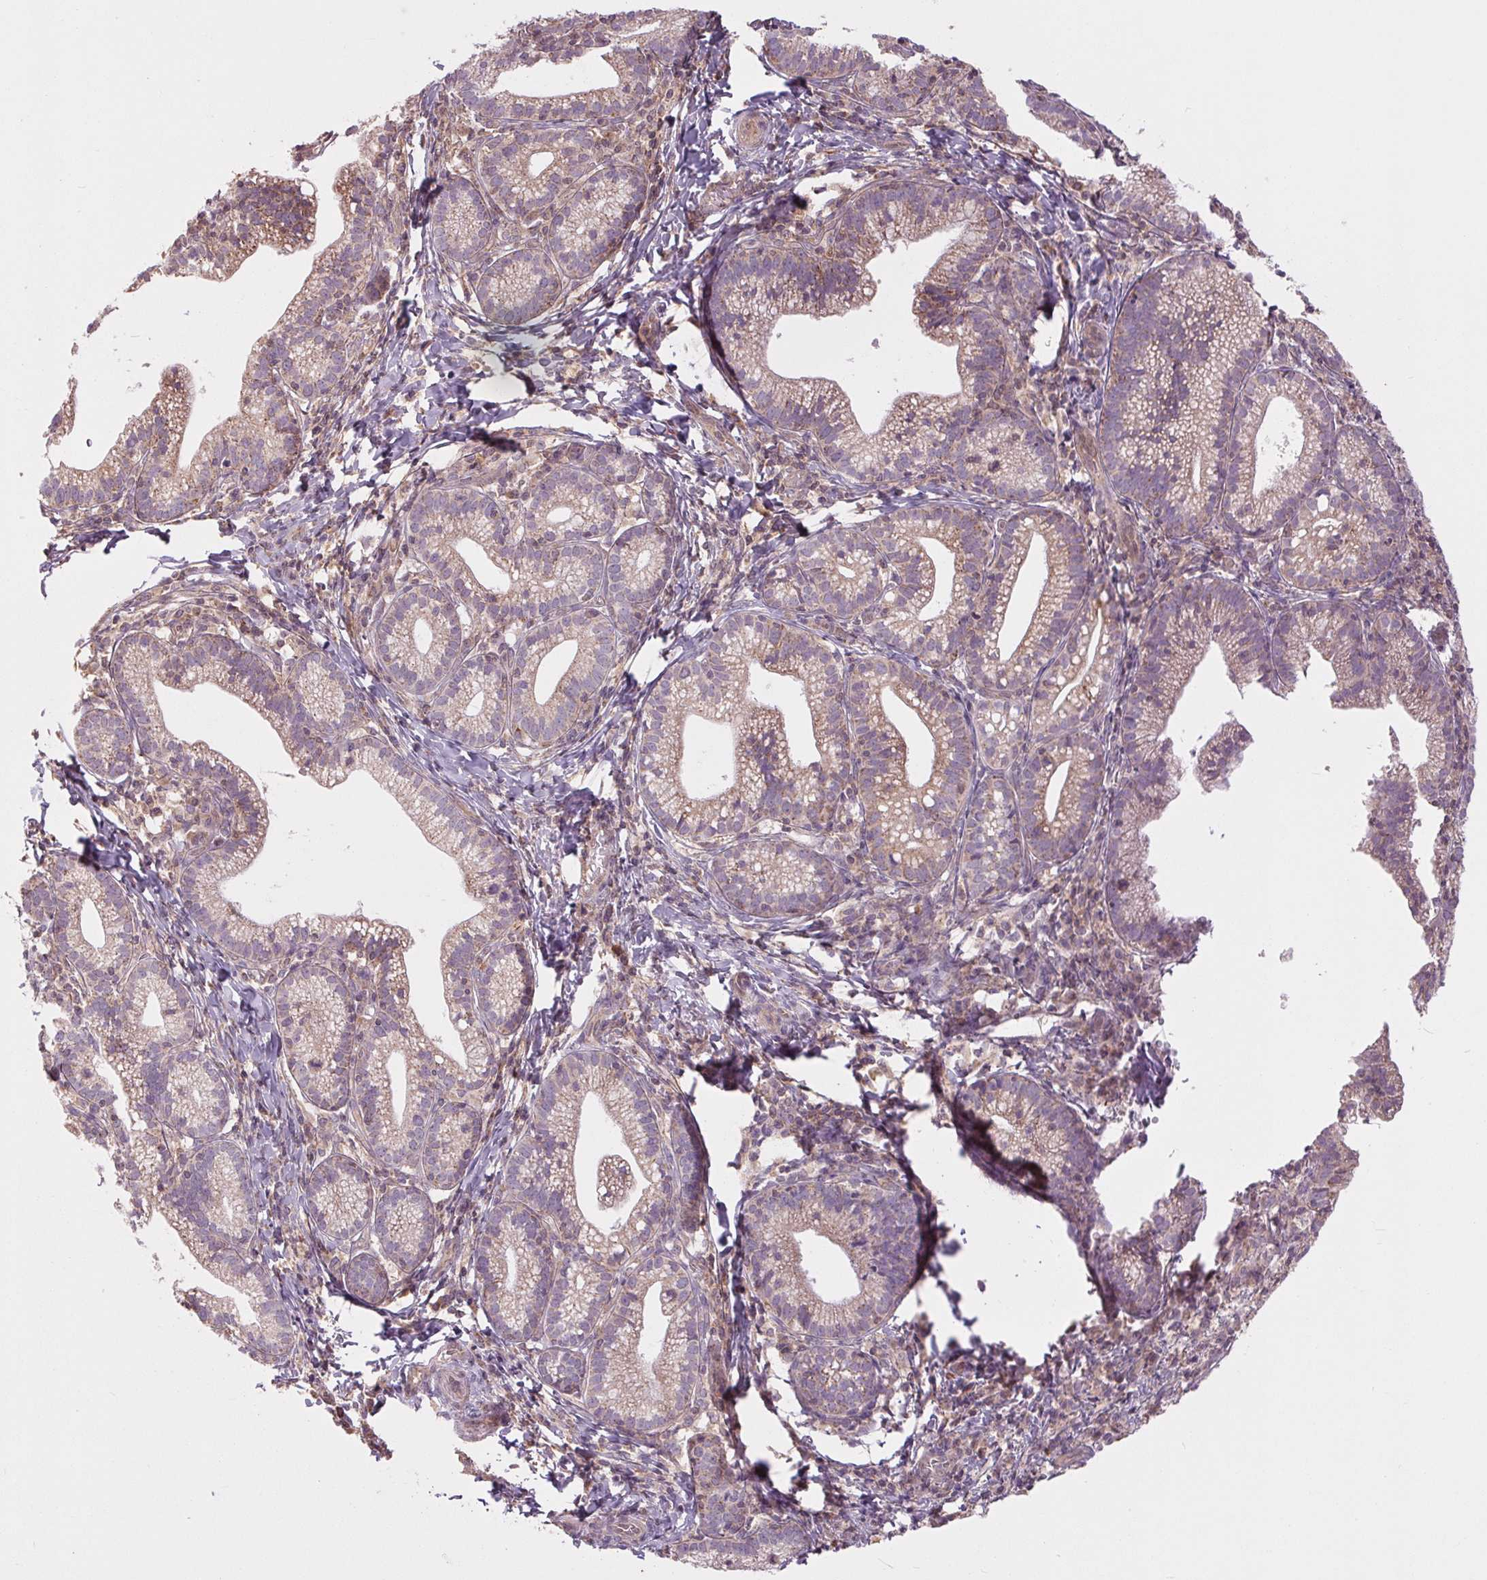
{"staining": {"intensity": "weak", "quantity": "25%-75%", "location": "cytoplasmic/membranous"}, "tissue": "cervical cancer", "cell_type": "Tumor cells", "image_type": "cancer", "snomed": [{"axis": "morphology", "description": "Normal tissue, NOS"}, {"axis": "morphology", "description": "Adenocarcinoma, NOS"}, {"axis": "topography", "description": "Cervix"}], "caption": "Cervical cancer stained with a brown dye demonstrates weak cytoplasmic/membranous positive staining in about 25%-75% of tumor cells.", "gene": "MAP3K5", "patient": {"sex": "female", "age": 44}}